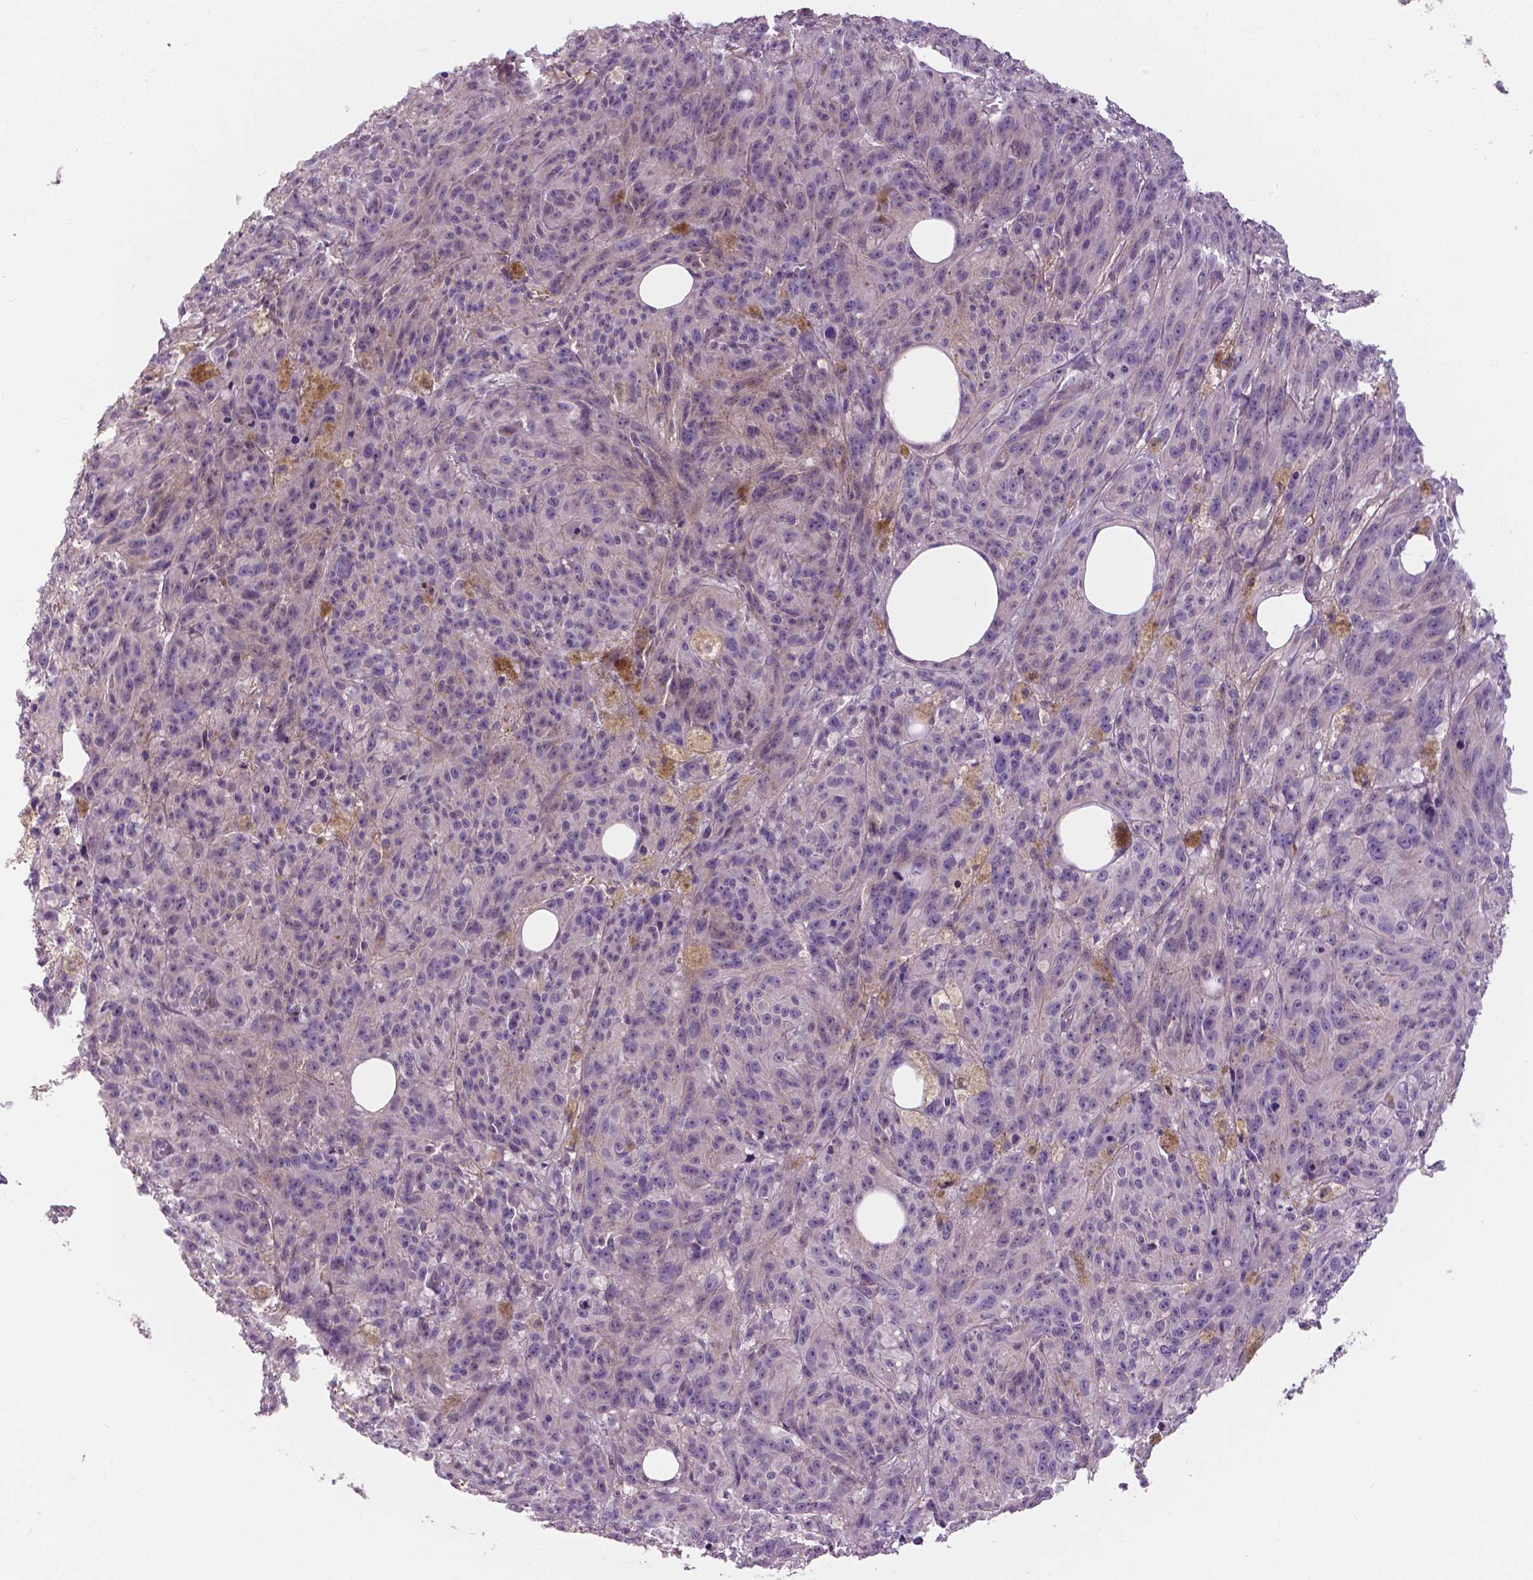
{"staining": {"intensity": "negative", "quantity": "none", "location": "none"}, "tissue": "melanoma", "cell_type": "Tumor cells", "image_type": "cancer", "snomed": [{"axis": "morphology", "description": "Malignant melanoma, NOS"}, {"axis": "topography", "description": "Skin"}], "caption": "Immunohistochemistry photomicrograph of human melanoma stained for a protein (brown), which exhibits no positivity in tumor cells.", "gene": "FLT1", "patient": {"sex": "female", "age": 34}}